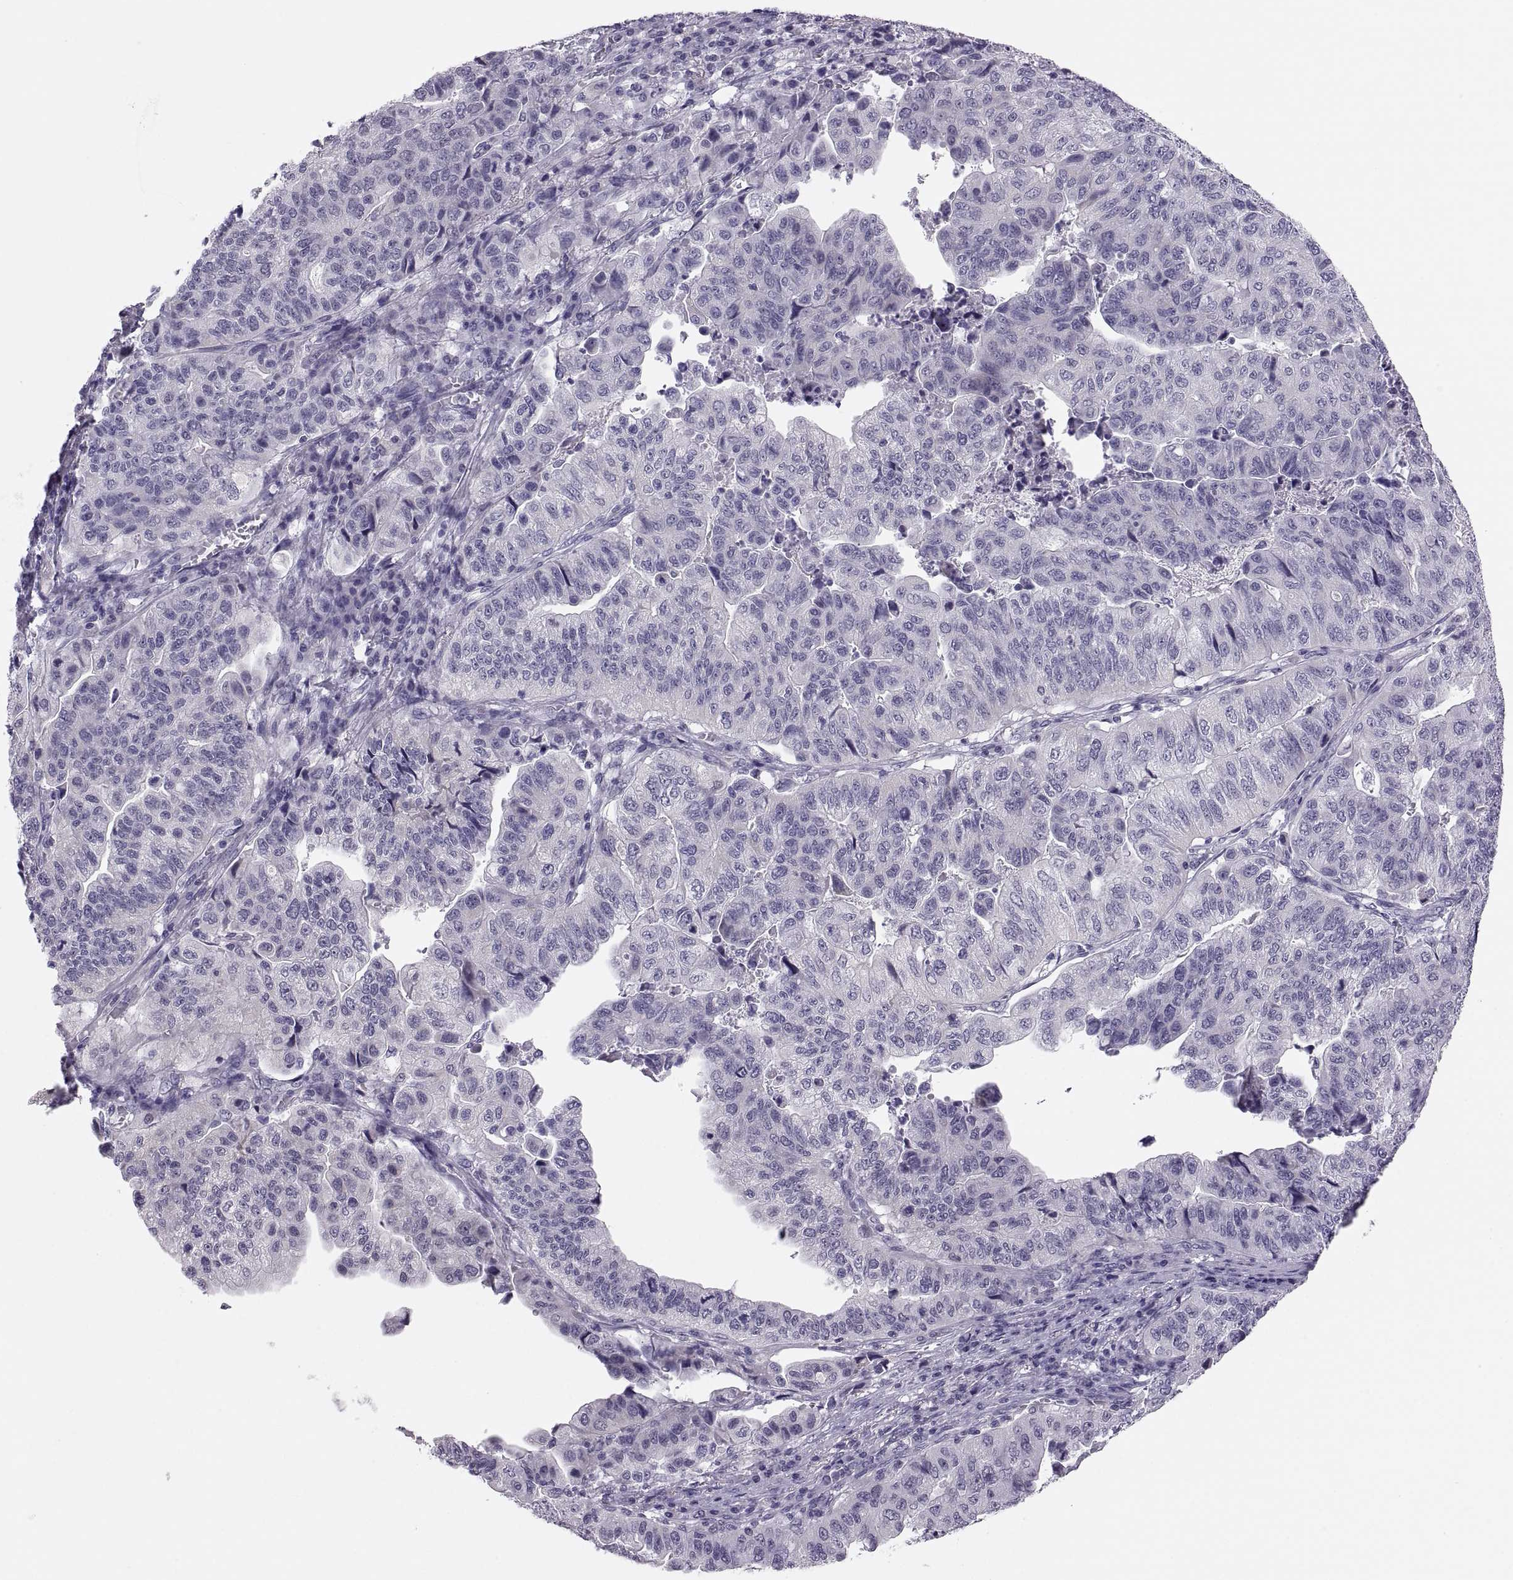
{"staining": {"intensity": "negative", "quantity": "none", "location": "none"}, "tissue": "stomach cancer", "cell_type": "Tumor cells", "image_type": "cancer", "snomed": [{"axis": "morphology", "description": "Adenocarcinoma, NOS"}, {"axis": "topography", "description": "Stomach, upper"}], "caption": "Immunohistochemistry (IHC) of stomach adenocarcinoma exhibits no expression in tumor cells.", "gene": "ADH6", "patient": {"sex": "female", "age": 67}}